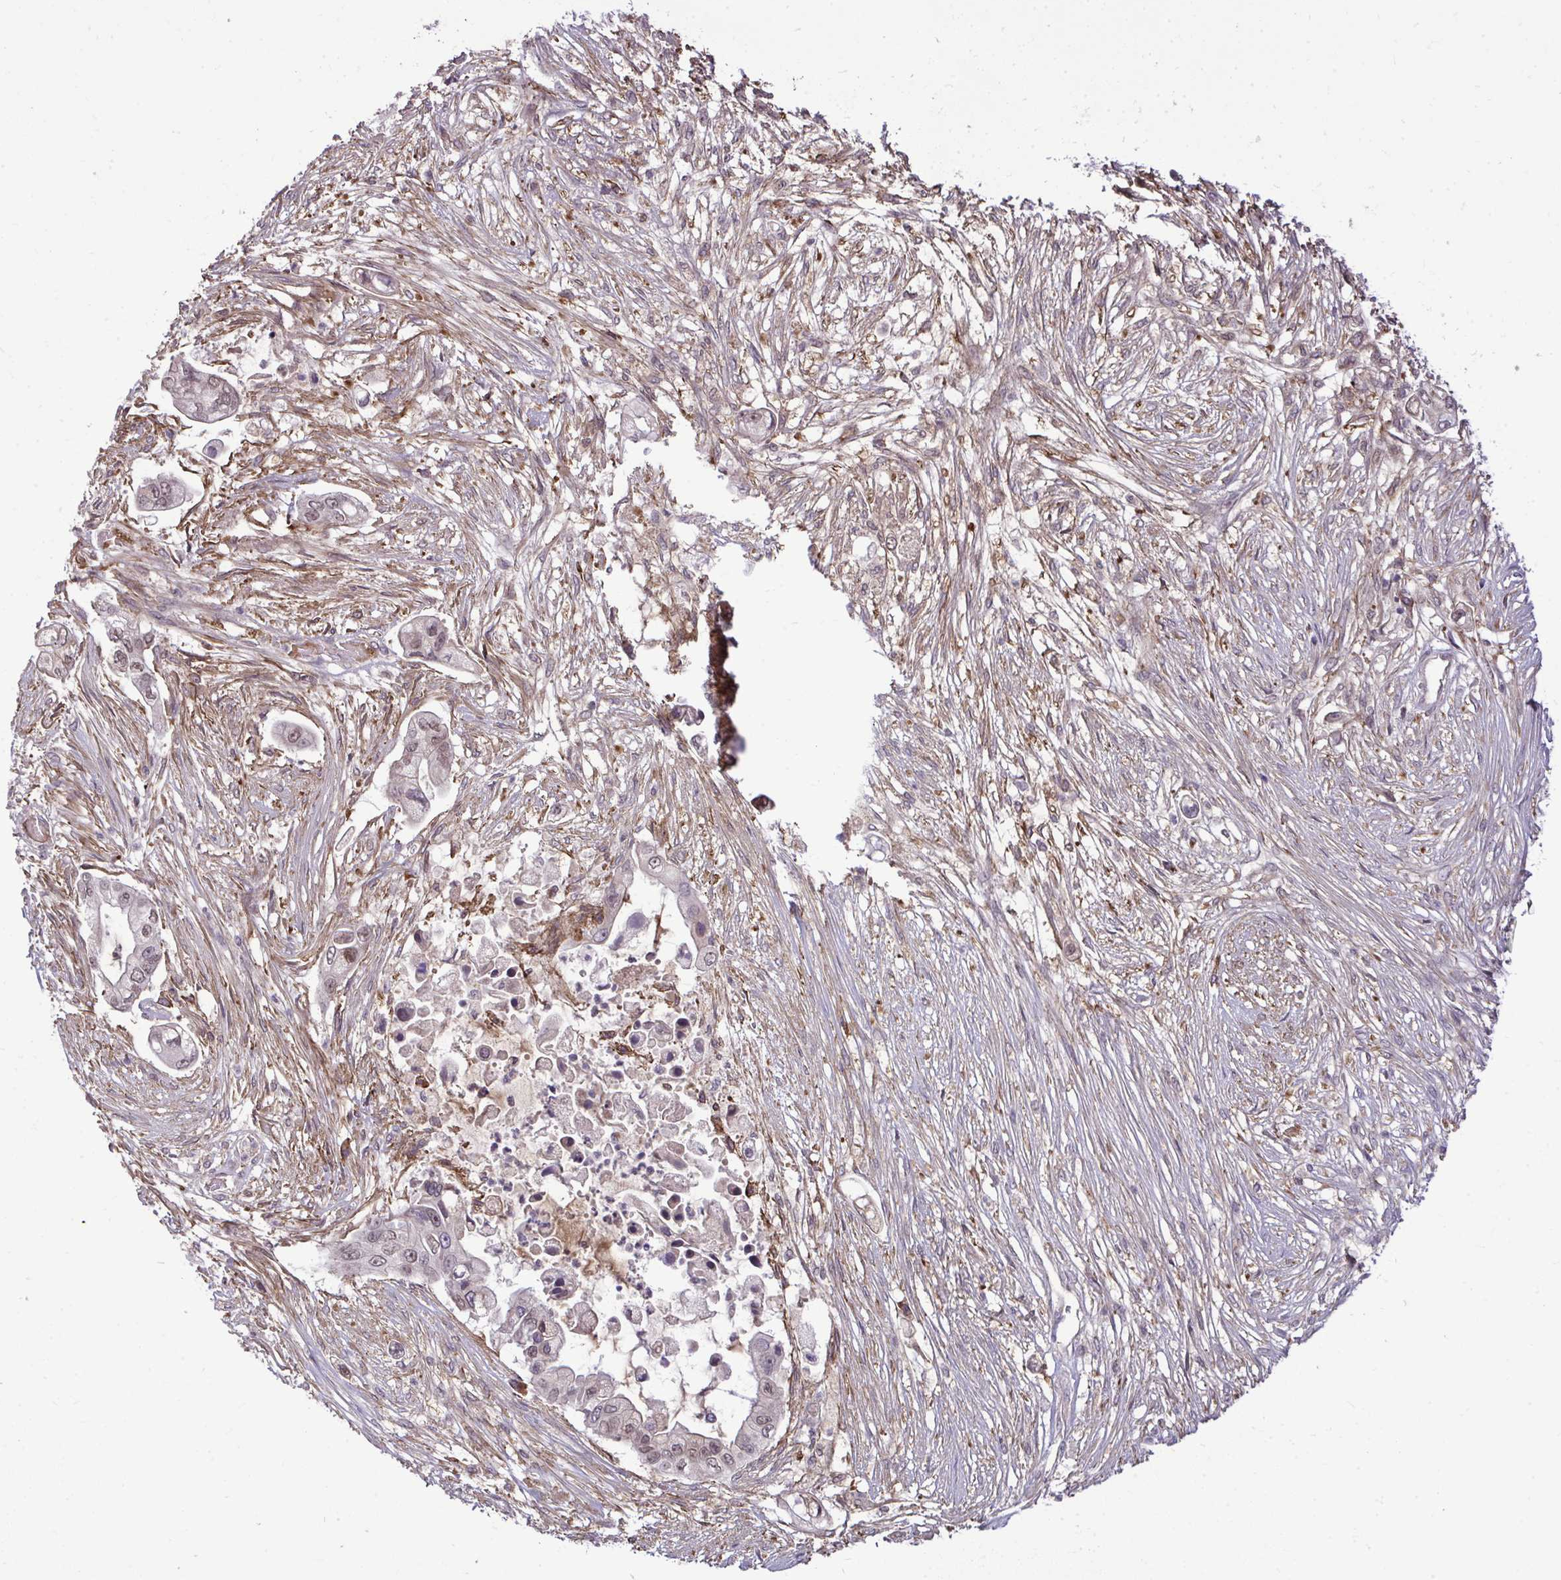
{"staining": {"intensity": "moderate", "quantity": "25%-75%", "location": "cytoplasmic/membranous,nuclear"}, "tissue": "pancreatic cancer", "cell_type": "Tumor cells", "image_type": "cancer", "snomed": [{"axis": "morphology", "description": "Adenocarcinoma, NOS"}, {"axis": "topography", "description": "Pancreas"}], "caption": "Tumor cells show medium levels of moderate cytoplasmic/membranous and nuclear expression in about 25%-75% of cells in pancreatic adenocarcinoma. The staining was performed using DAB, with brown indicating positive protein expression. Nuclei are stained blue with hematoxylin.", "gene": "ZSCAN9", "patient": {"sex": "female", "age": 69}}